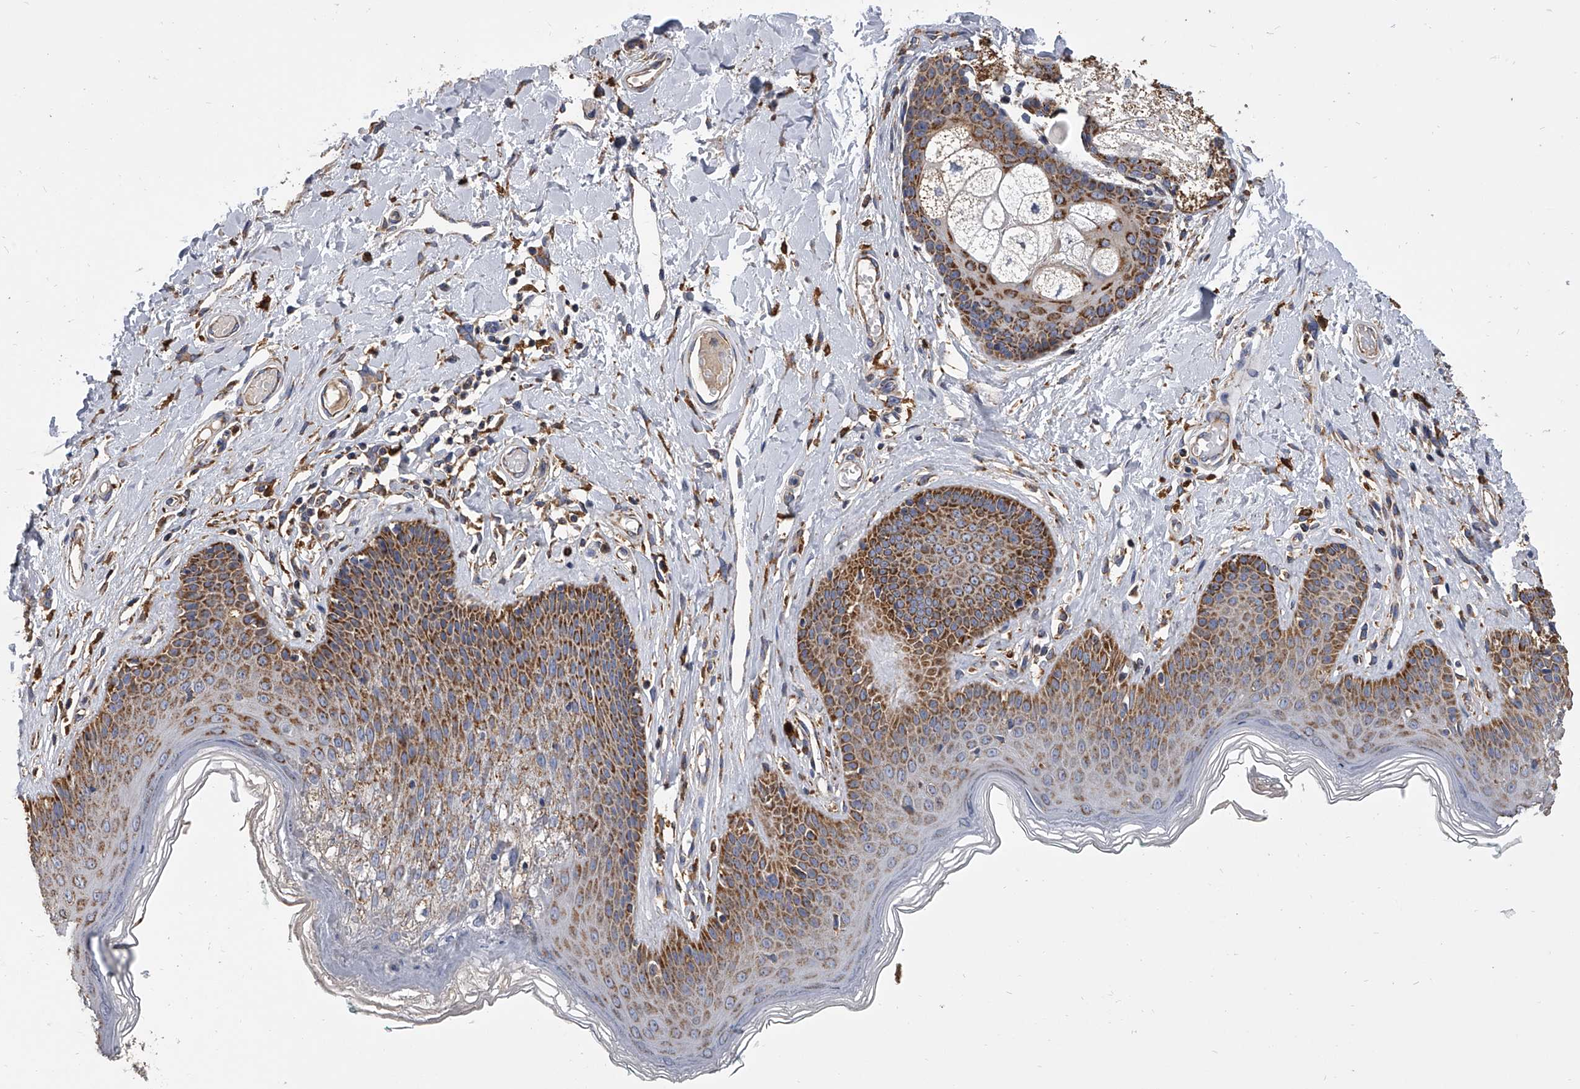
{"staining": {"intensity": "strong", "quantity": ">75%", "location": "cytoplasmic/membranous"}, "tissue": "skin", "cell_type": "Epidermal cells", "image_type": "normal", "snomed": [{"axis": "morphology", "description": "Normal tissue, NOS"}, {"axis": "morphology", "description": "Squamous cell carcinoma, NOS"}, {"axis": "topography", "description": "Vulva"}], "caption": "This histopathology image demonstrates immunohistochemistry staining of normal skin, with high strong cytoplasmic/membranous positivity in approximately >75% of epidermal cells.", "gene": "MRPL28", "patient": {"sex": "female", "age": 85}}